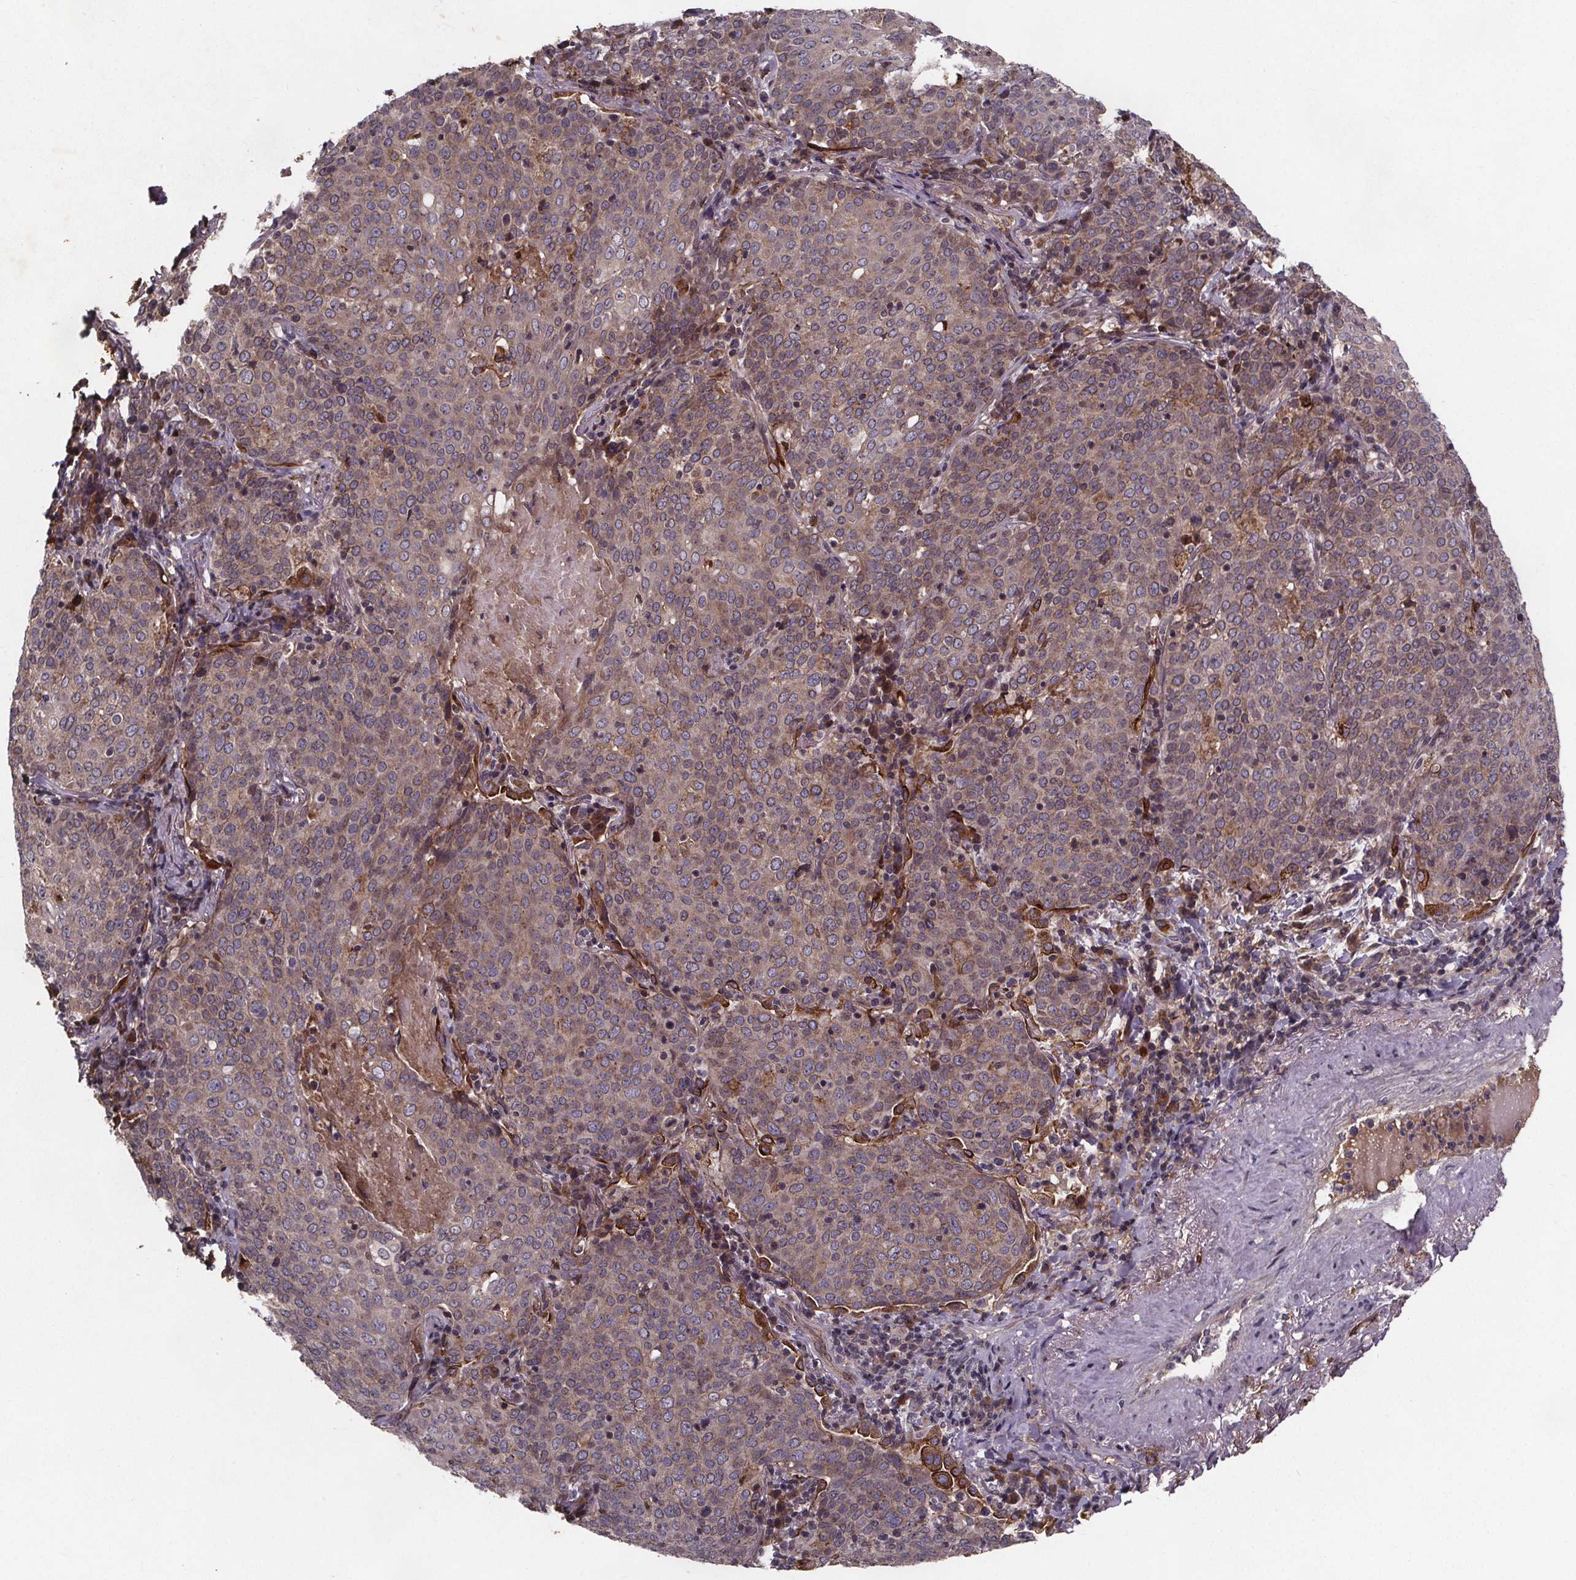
{"staining": {"intensity": "moderate", "quantity": "<25%", "location": "cytoplasmic/membranous"}, "tissue": "lung cancer", "cell_type": "Tumor cells", "image_type": "cancer", "snomed": [{"axis": "morphology", "description": "Squamous cell carcinoma, NOS"}, {"axis": "topography", "description": "Lung"}], "caption": "DAB immunohistochemical staining of squamous cell carcinoma (lung) displays moderate cytoplasmic/membranous protein expression in approximately <25% of tumor cells.", "gene": "FASTKD3", "patient": {"sex": "male", "age": 82}}